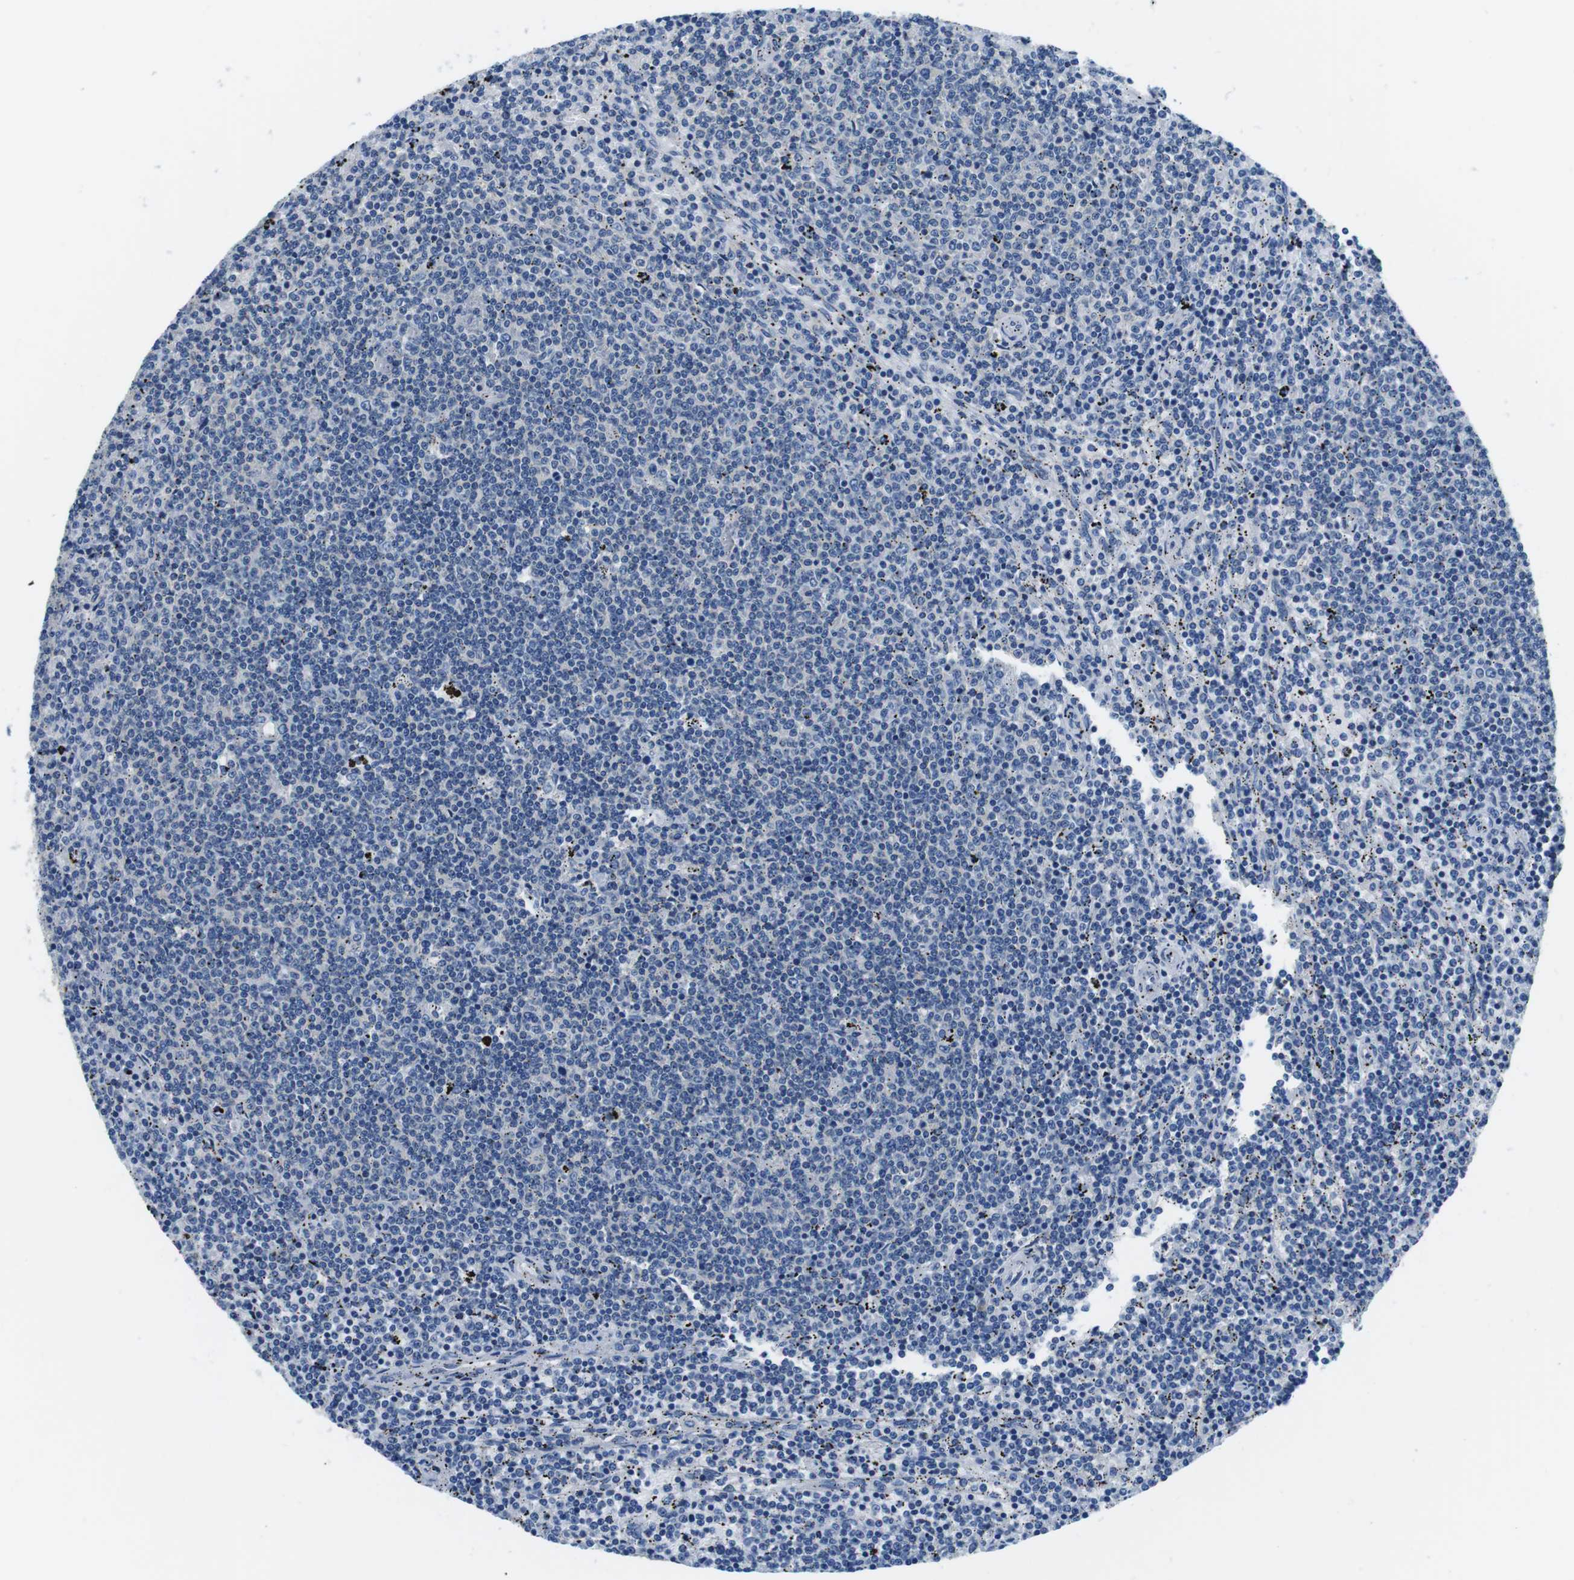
{"staining": {"intensity": "negative", "quantity": "none", "location": "none"}, "tissue": "lymphoma", "cell_type": "Tumor cells", "image_type": "cancer", "snomed": [{"axis": "morphology", "description": "Malignant lymphoma, non-Hodgkin's type, Low grade"}, {"axis": "topography", "description": "Spleen"}], "caption": "An image of low-grade malignant lymphoma, non-Hodgkin's type stained for a protein reveals no brown staining in tumor cells.", "gene": "DENND4C", "patient": {"sex": "female", "age": 50}}